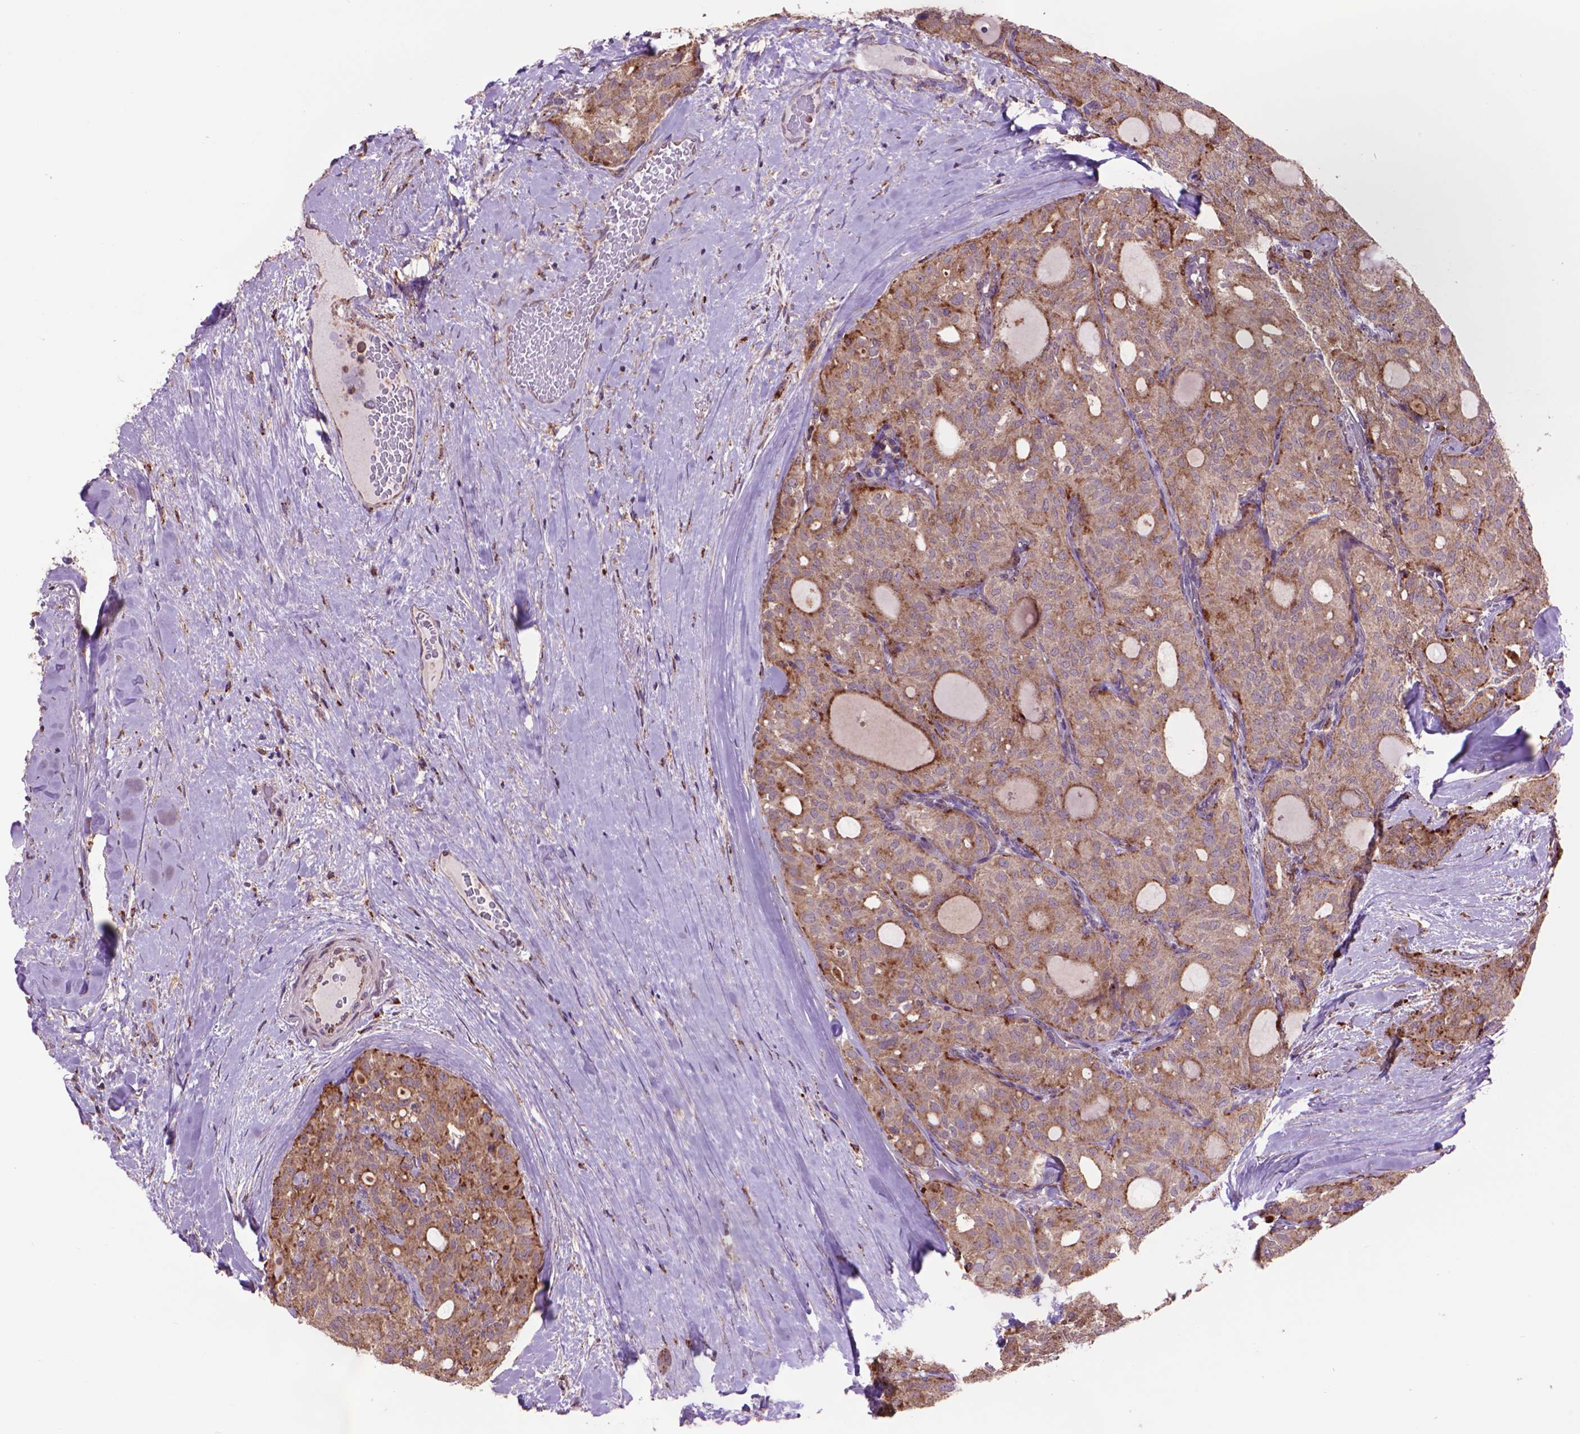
{"staining": {"intensity": "moderate", "quantity": ">75%", "location": "cytoplasmic/membranous"}, "tissue": "thyroid cancer", "cell_type": "Tumor cells", "image_type": "cancer", "snomed": [{"axis": "morphology", "description": "Follicular adenoma carcinoma, NOS"}, {"axis": "topography", "description": "Thyroid gland"}], "caption": "This micrograph reveals follicular adenoma carcinoma (thyroid) stained with immunohistochemistry to label a protein in brown. The cytoplasmic/membranous of tumor cells show moderate positivity for the protein. Nuclei are counter-stained blue.", "gene": "GLB1", "patient": {"sex": "male", "age": 75}}